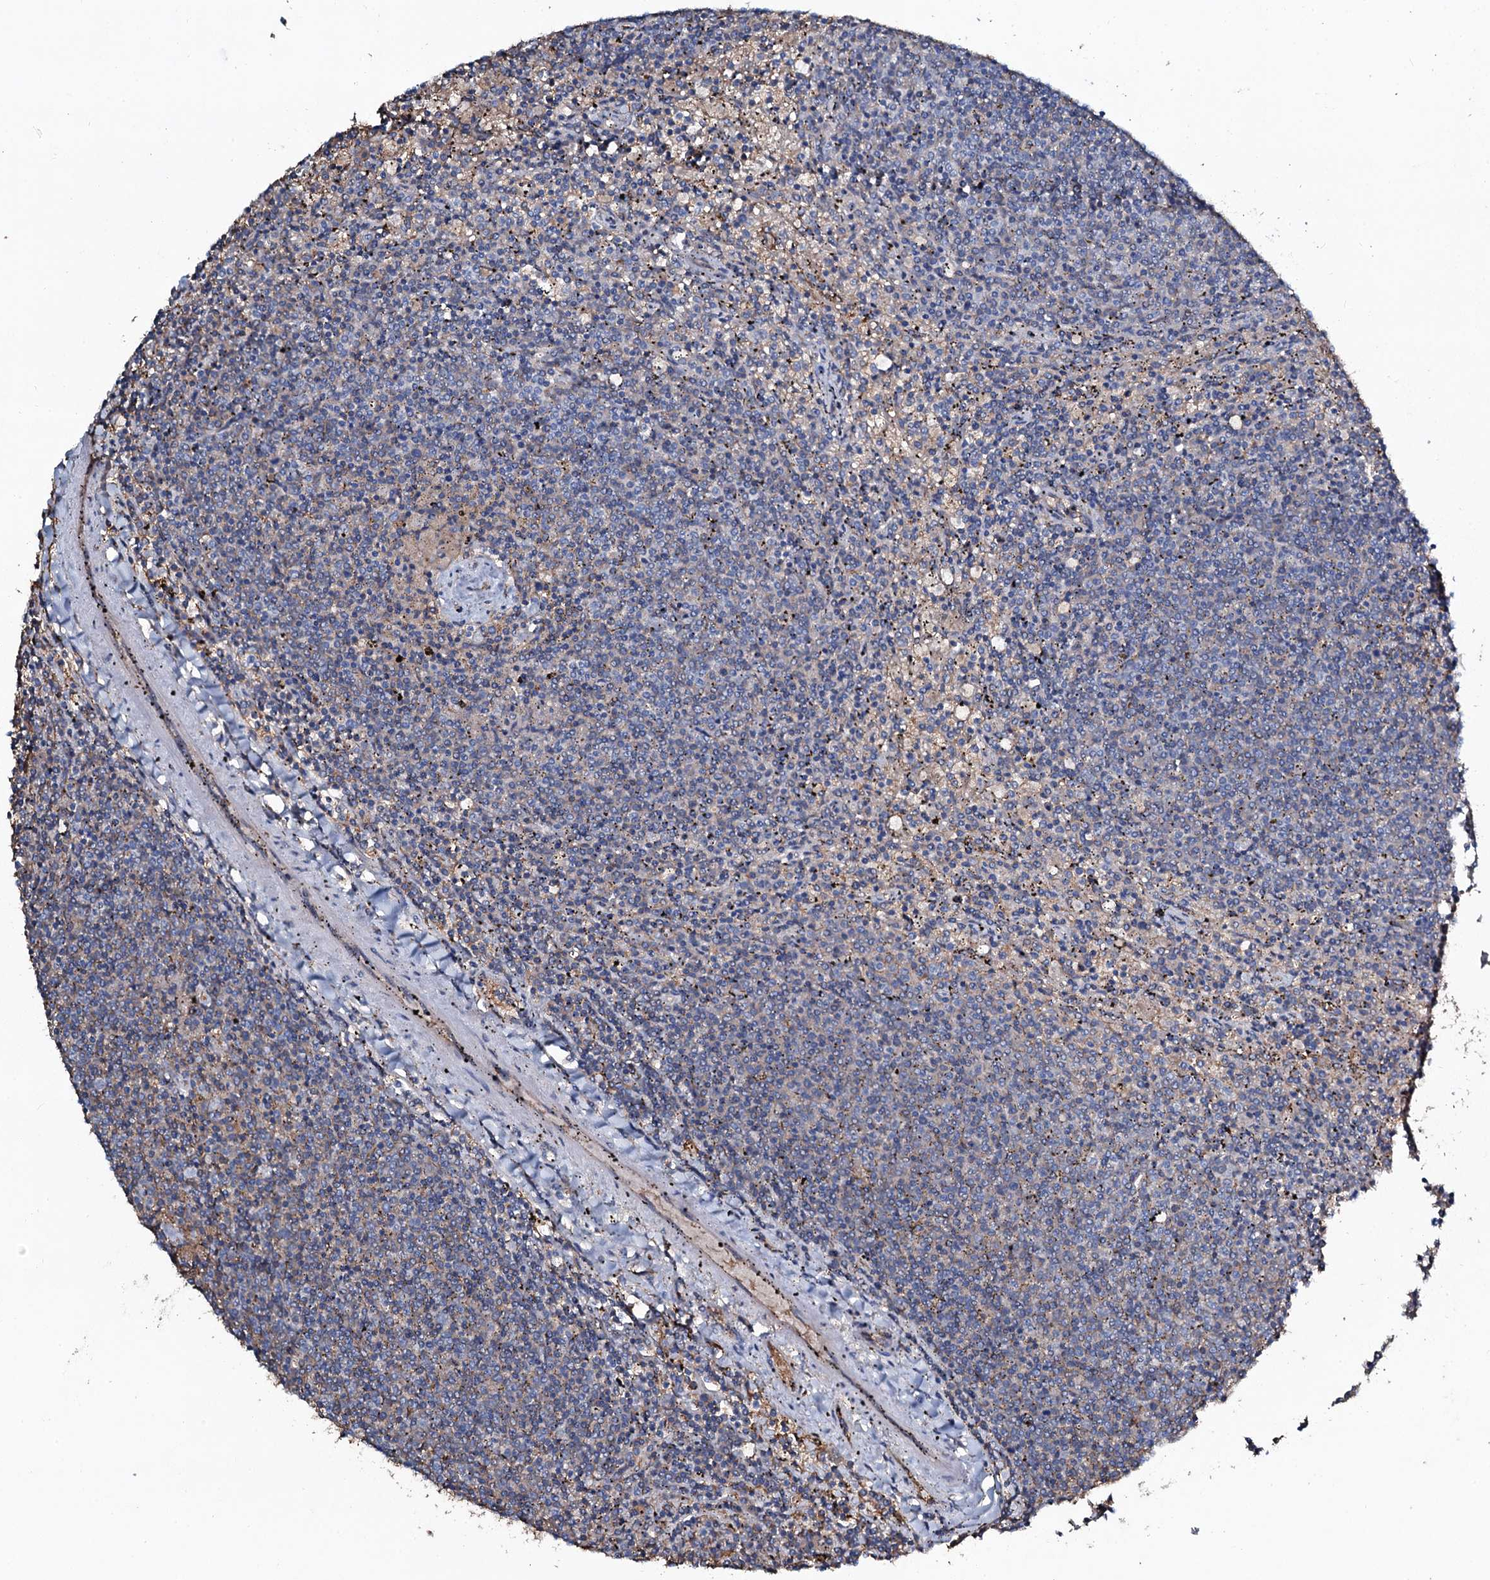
{"staining": {"intensity": "negative", "quantity": "none", "location": "none"}, "tissue": "lymphoma", "cell_type": "Tumor cells", "image_type": "cancer", "snomed": [{"axis": "morphology", "description": "Malignant lymphoma, non-Hodgkin's type, Low grade"}, {"axis": "topography", "description": "Spleen"}], "caption": "DAB immunohistochemical staining of human low-grade malignant lymphoma, non-Hodgkin's type shows no significant expression in tumor cells.", "gene": "EDN1", "patient": {"sex": "female", "age": 50}}